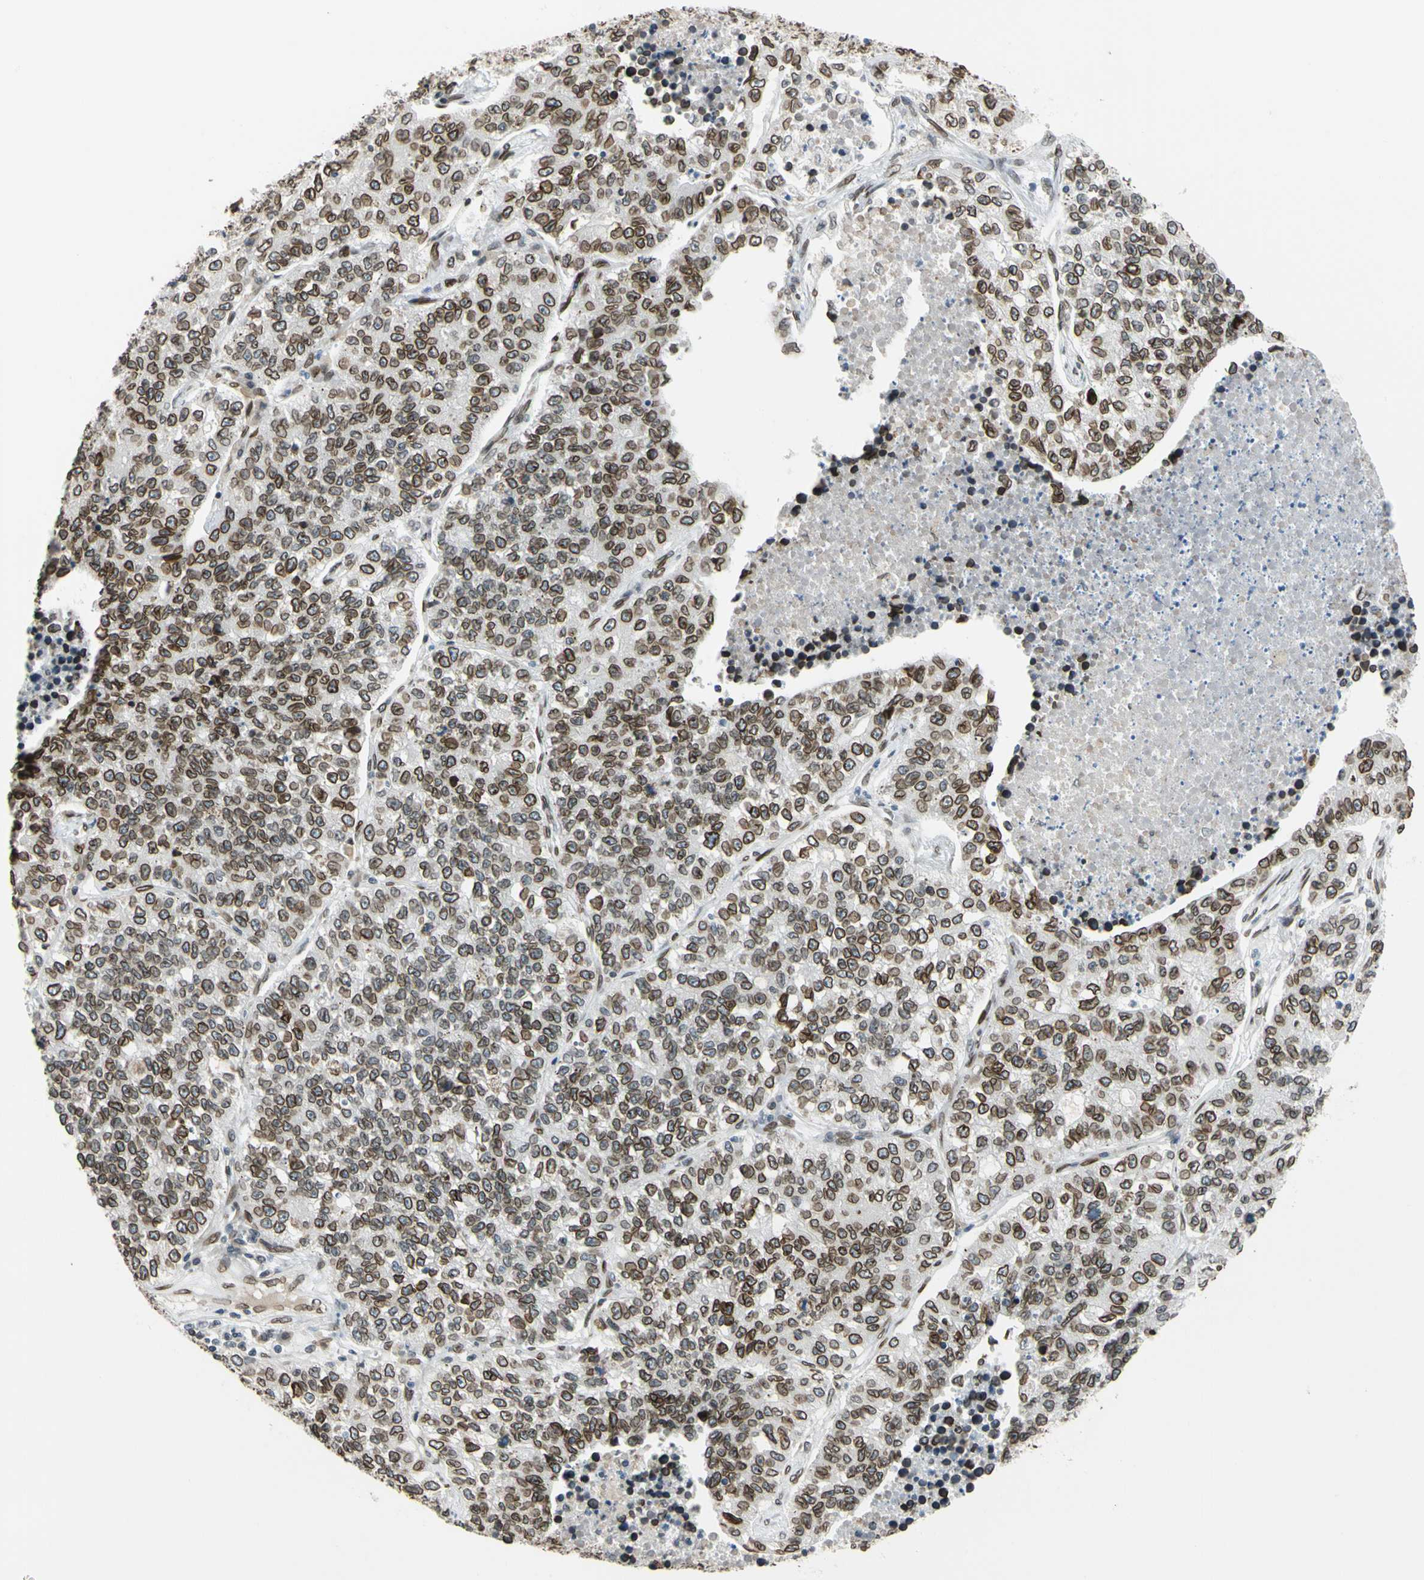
{"staining": {"intensity": "strong", "quantity": ">75%", "location": "cytoplasmic/membranous,nuclear"}, "tissue": "lung cancer", "cell_type": "Tumor cells", "image_type": "cancer", "snomed": [{"axis": "morphology", "description": "Adenocarcinoma, NOS"}, {"axis": "topography", "description": "Lung"}], "caption": "High-power microscopy captured an immunohistochemistry photomicrograph of lung cancer, revealing strong cytoplasmic/membranous and nuclear positivity in approximately >75% of tumor cells. The staining was performed using DAB (3,3'-diaminobenzidine), with brown indicating positive protein expression. Nuclei are stained blue with hematoxylin.", "gene": "SUN1", "patient": {"sex": "male", "age": 49}}